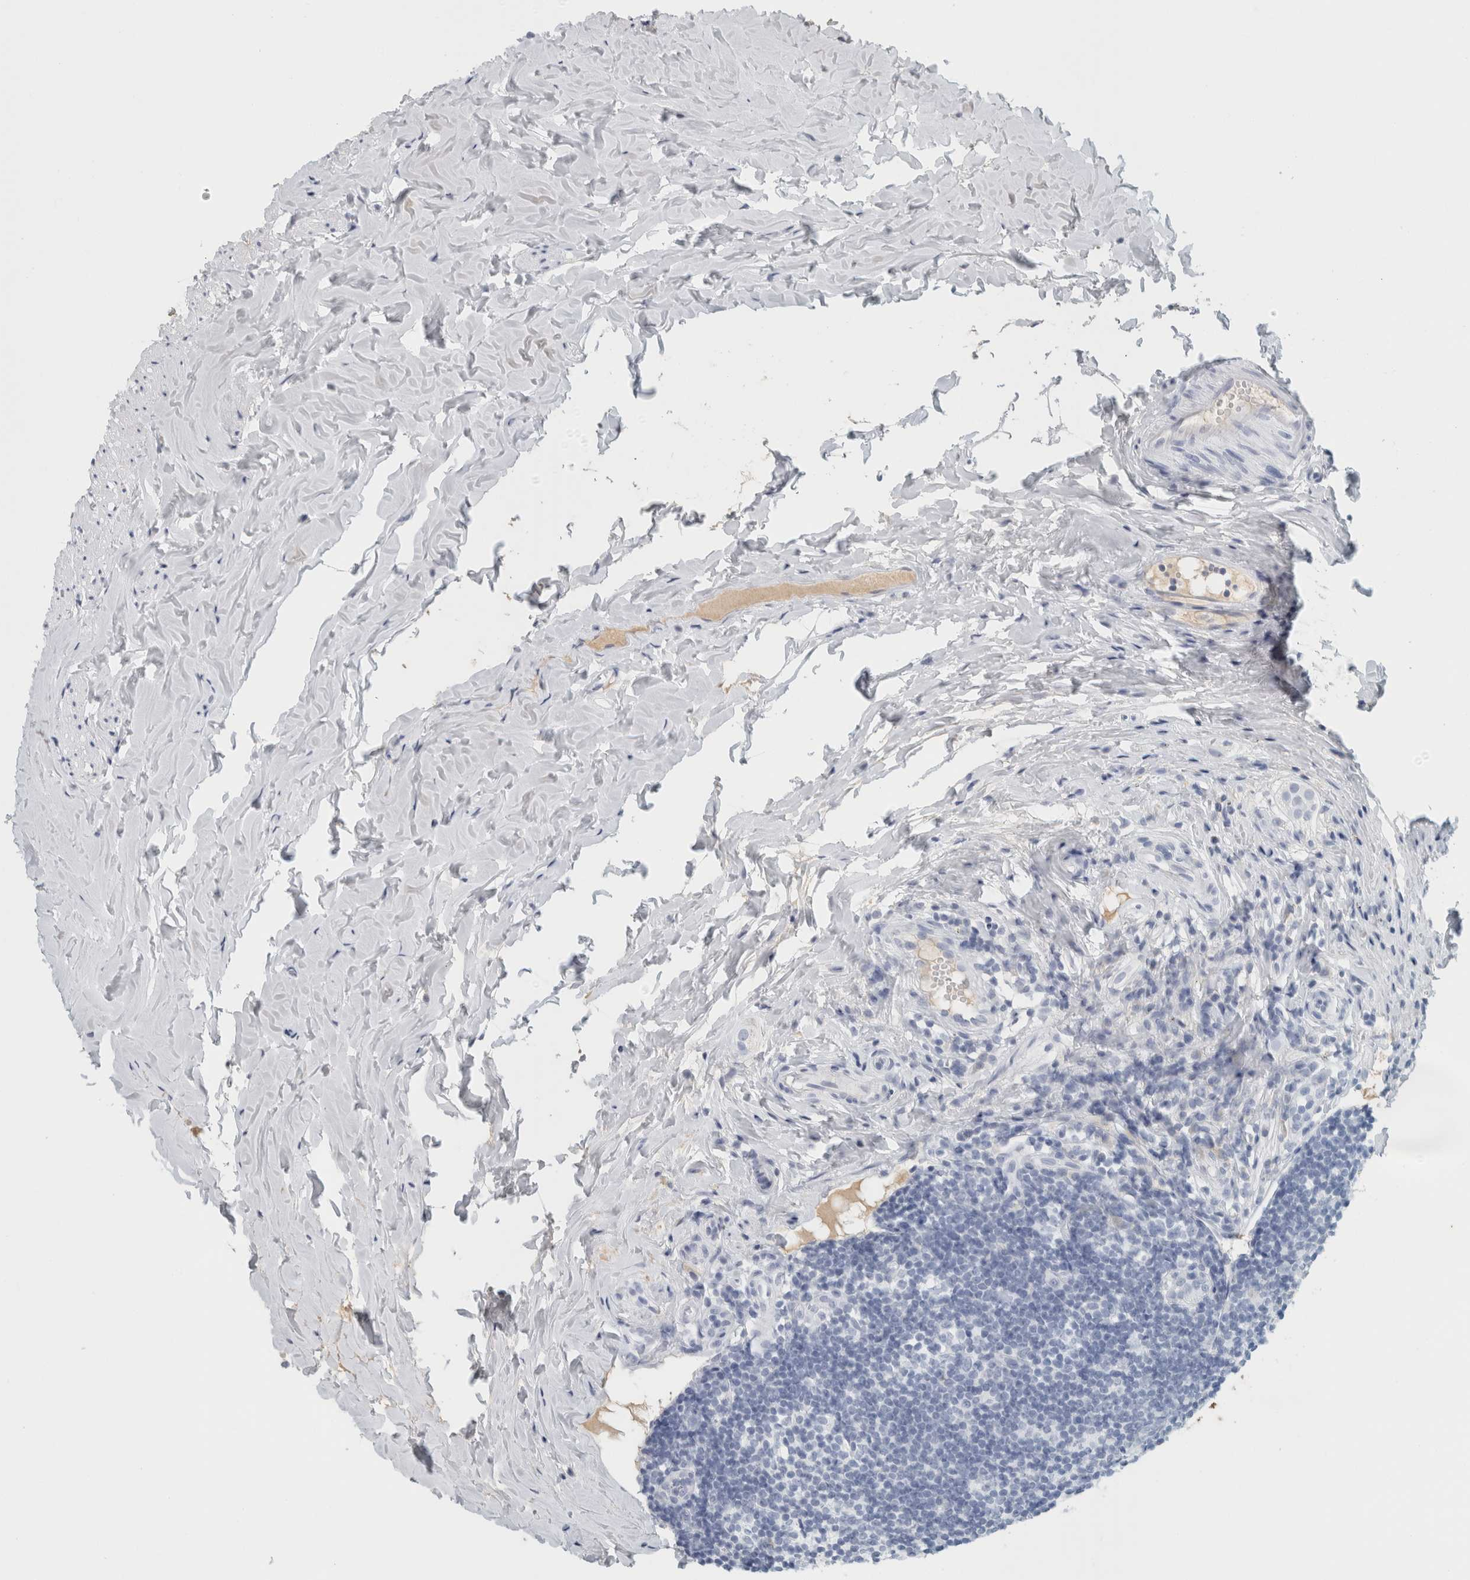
{"staining": {"intensity": "moderate", "quantity": "<25%", "location": "cytoplasmic/membranous"}, "tissue": "appendix", "cell_type": "Glandular cells", "image_type": "normal", "snomed": [{"axis": "morphology", "description": "Normal tissue, NOS"}, {"axis": "topography", "description": "Appendix"}], "caption": "Moderate cytoplasmic/membranous staining for a protein is appreciated in about <25% of glandular cells of unremarkable appendix using immunohistochemistry (IHC).", "gene": "TSPAN8", "patient": {"sex": "female", "age": 20}}